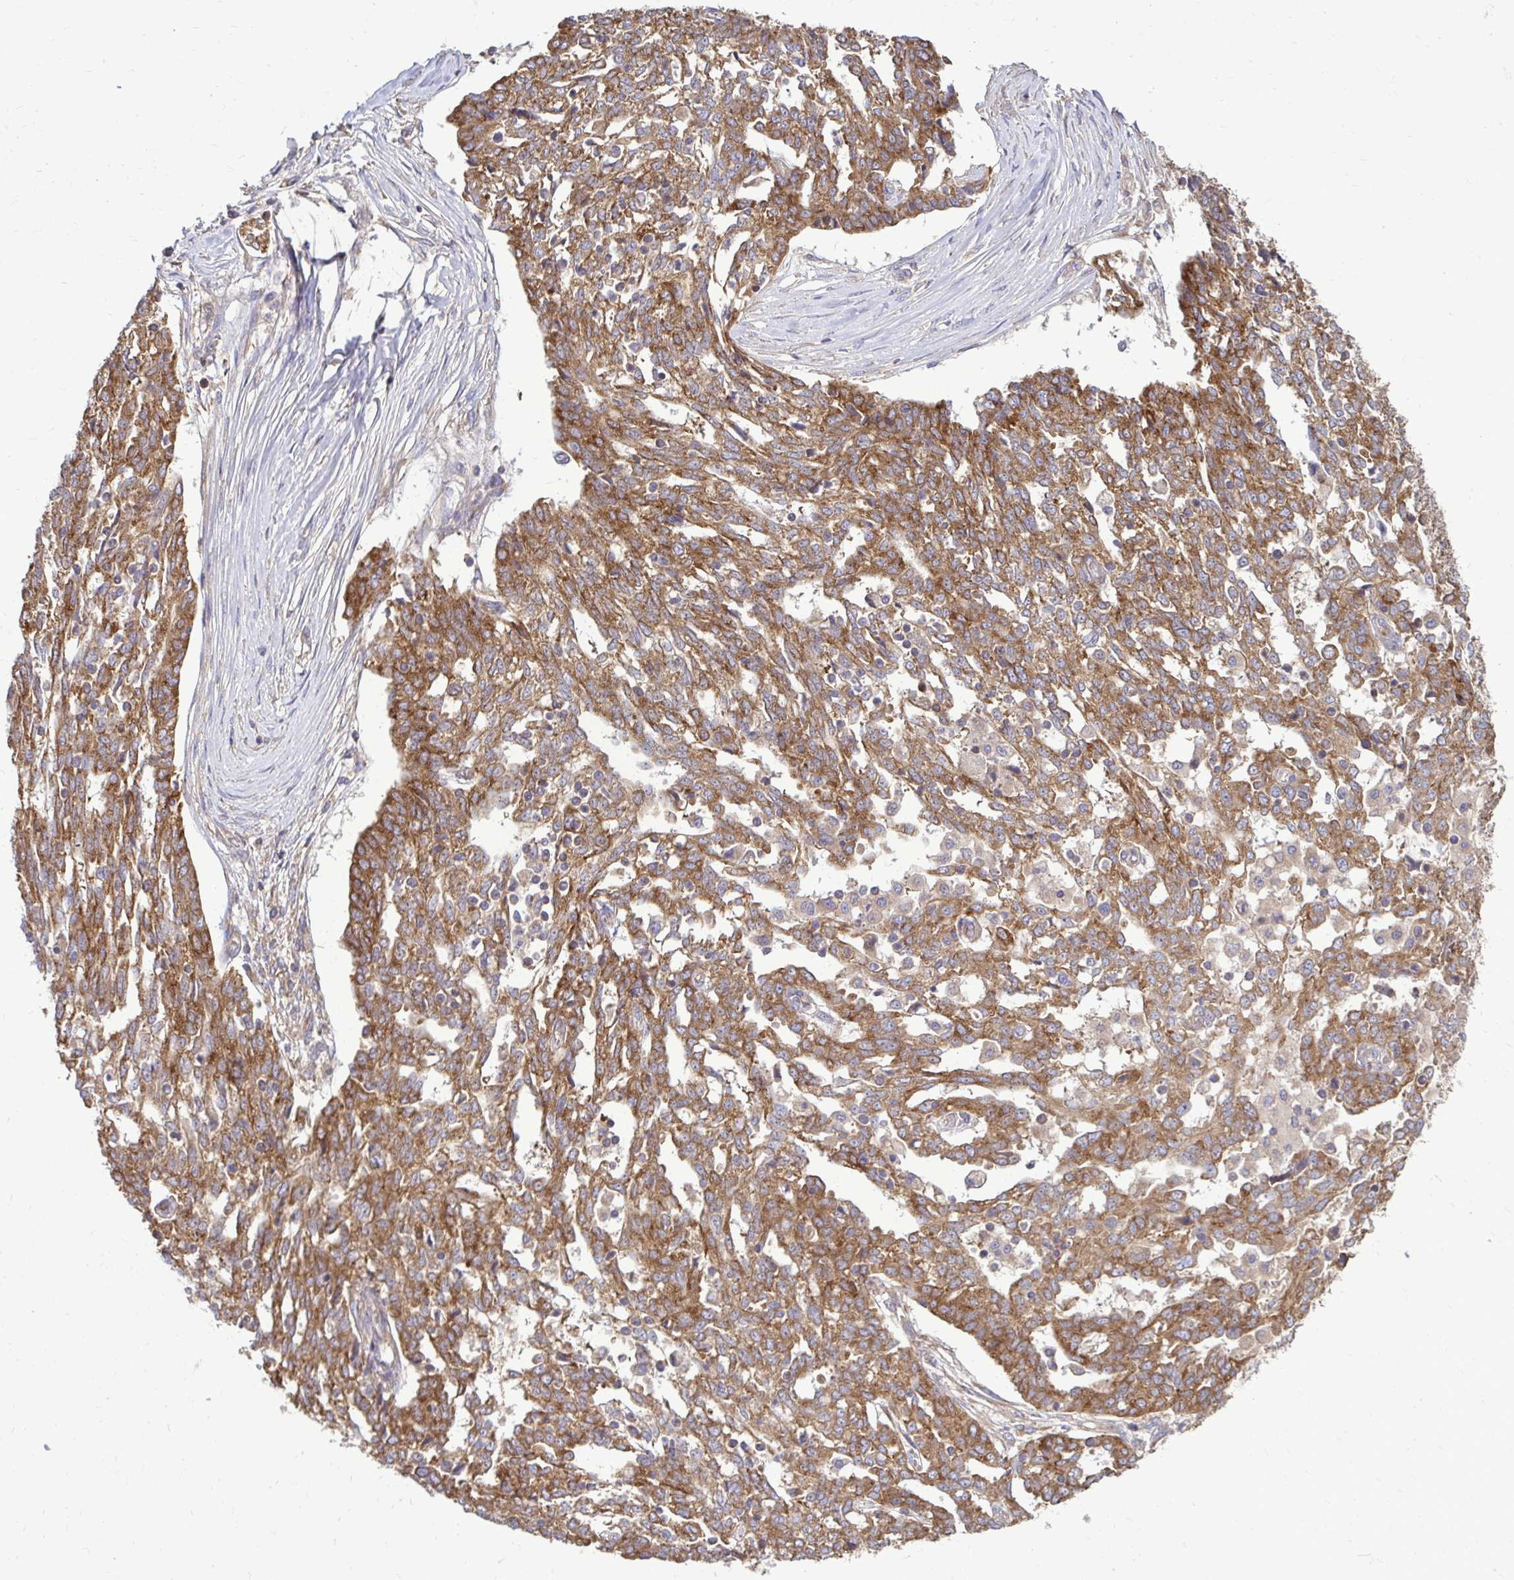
{"staining": {"intensity": "moderate", "quantity": ">75%", "location": "cytoplasmic/membranous"}, "tissue": "ovarian cancer", "cell_type": "Tumor cells", "image_type": "cancer", "snomed": [{"axis": "morphology", "description": "Cystadenocarcinoma, serous, NOS"}, {"axis": "topography", "description": "Ovary"}], "caption": "Ovarian serous cystadenocarcinoma tissue shows moderate cytoplasmic/membranous staining in about >75% of tumor cells Immunohistochemistry (ihc) stains the protein in brown and the nuclei are stained blue.", "gene": "FMR1", "patient": {"sex": "female", "age": 67}}